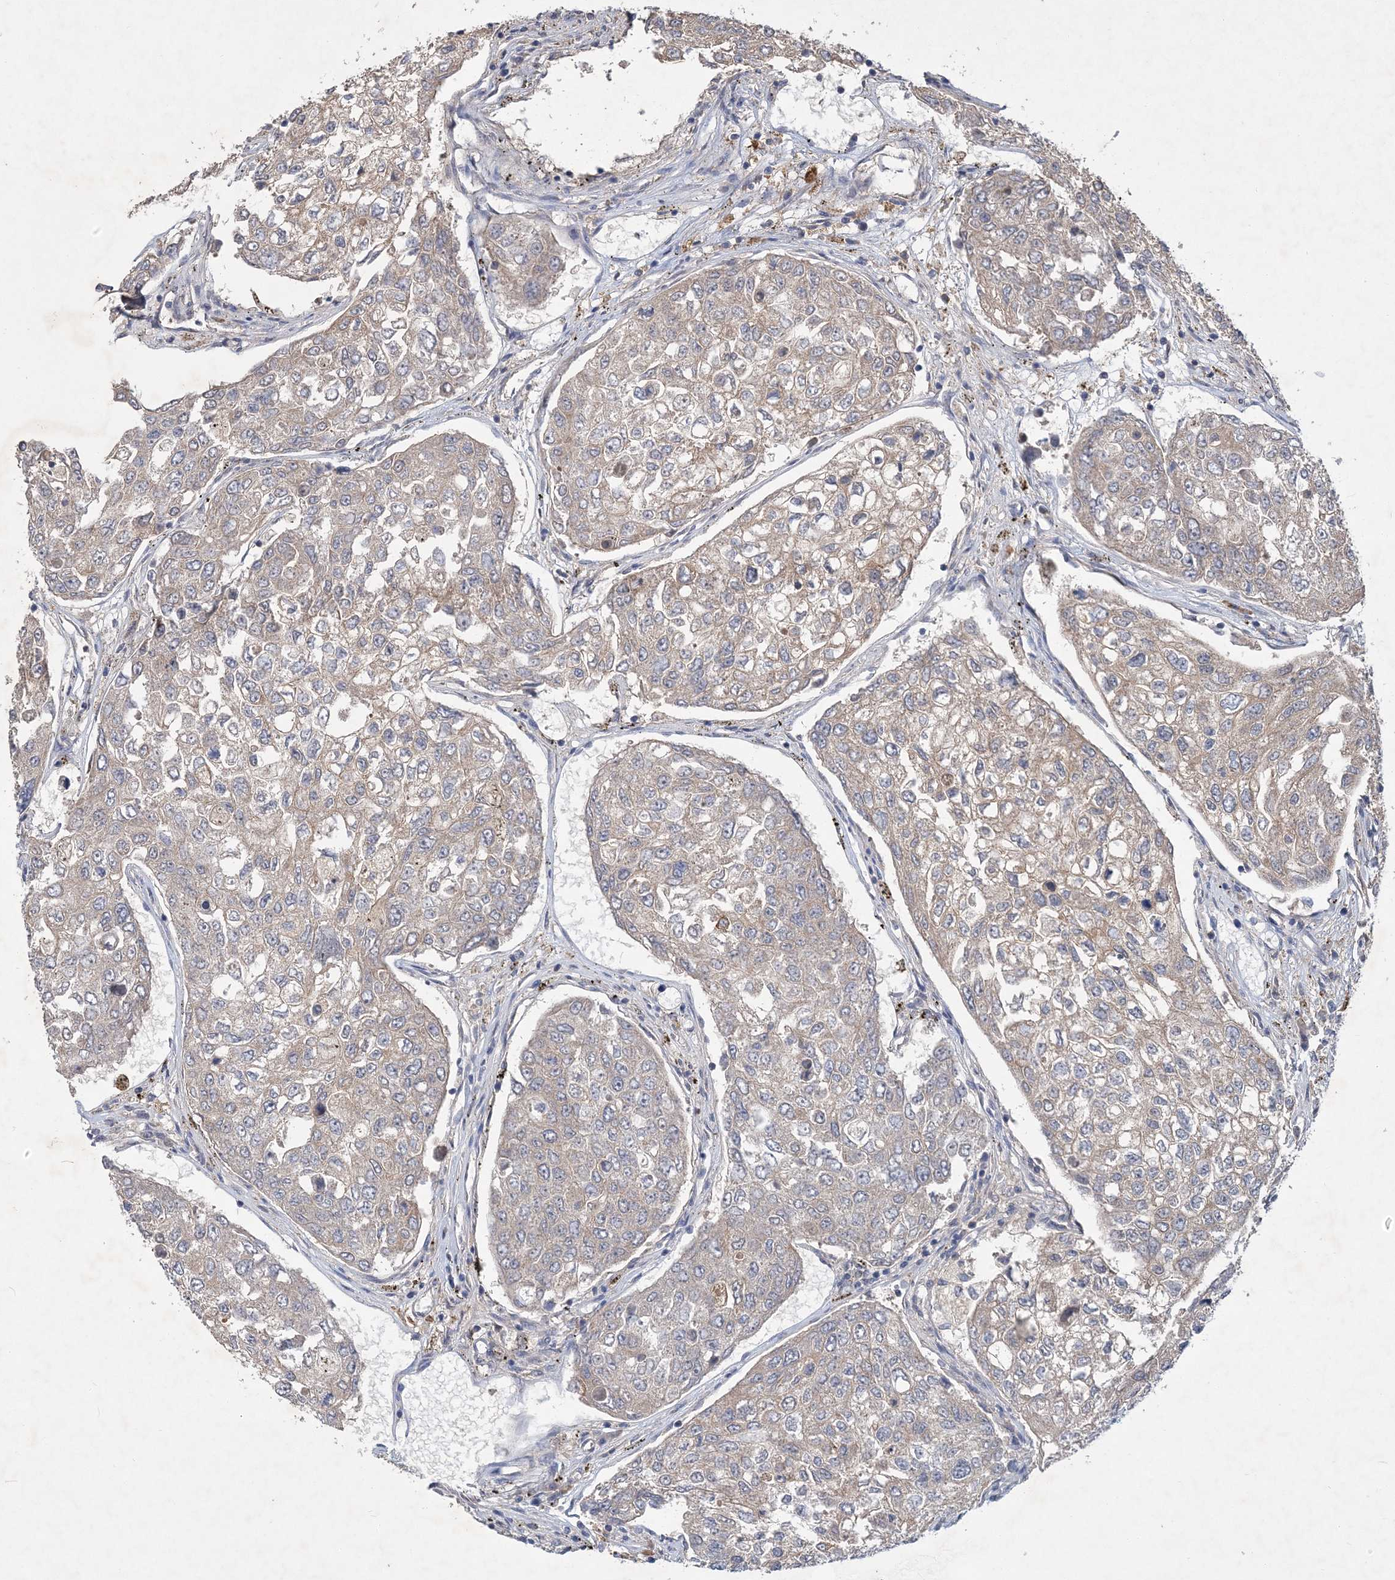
{"staining": {"intensity": "negative", "quantity": "none", "location": "none"}, "tissue": "urothelial cancer", "cell_type": "Tumor cells", "image_type": "cancer", "snomed": [{"axis": "morphology", "description": "Urothelial carcinoma, High grade"}, {"axis": "topography", "description": "Lymph node"}, {"axis": "topography", "description": "Urinary bladder"}], "caption": "This image is of urothelial cancer stained with immunohistochemistry to label a protein in brown with the nuclei are counter-stained blue. There is no positivity in tumor cells. Brightfield microscopy of immunohistochemistry (IHC) stained with DAB (brown) and hematoxylin (blue), captured at high magnification.", "gene": "RNF25", "patient": {"sex": "male", "age": 51}}